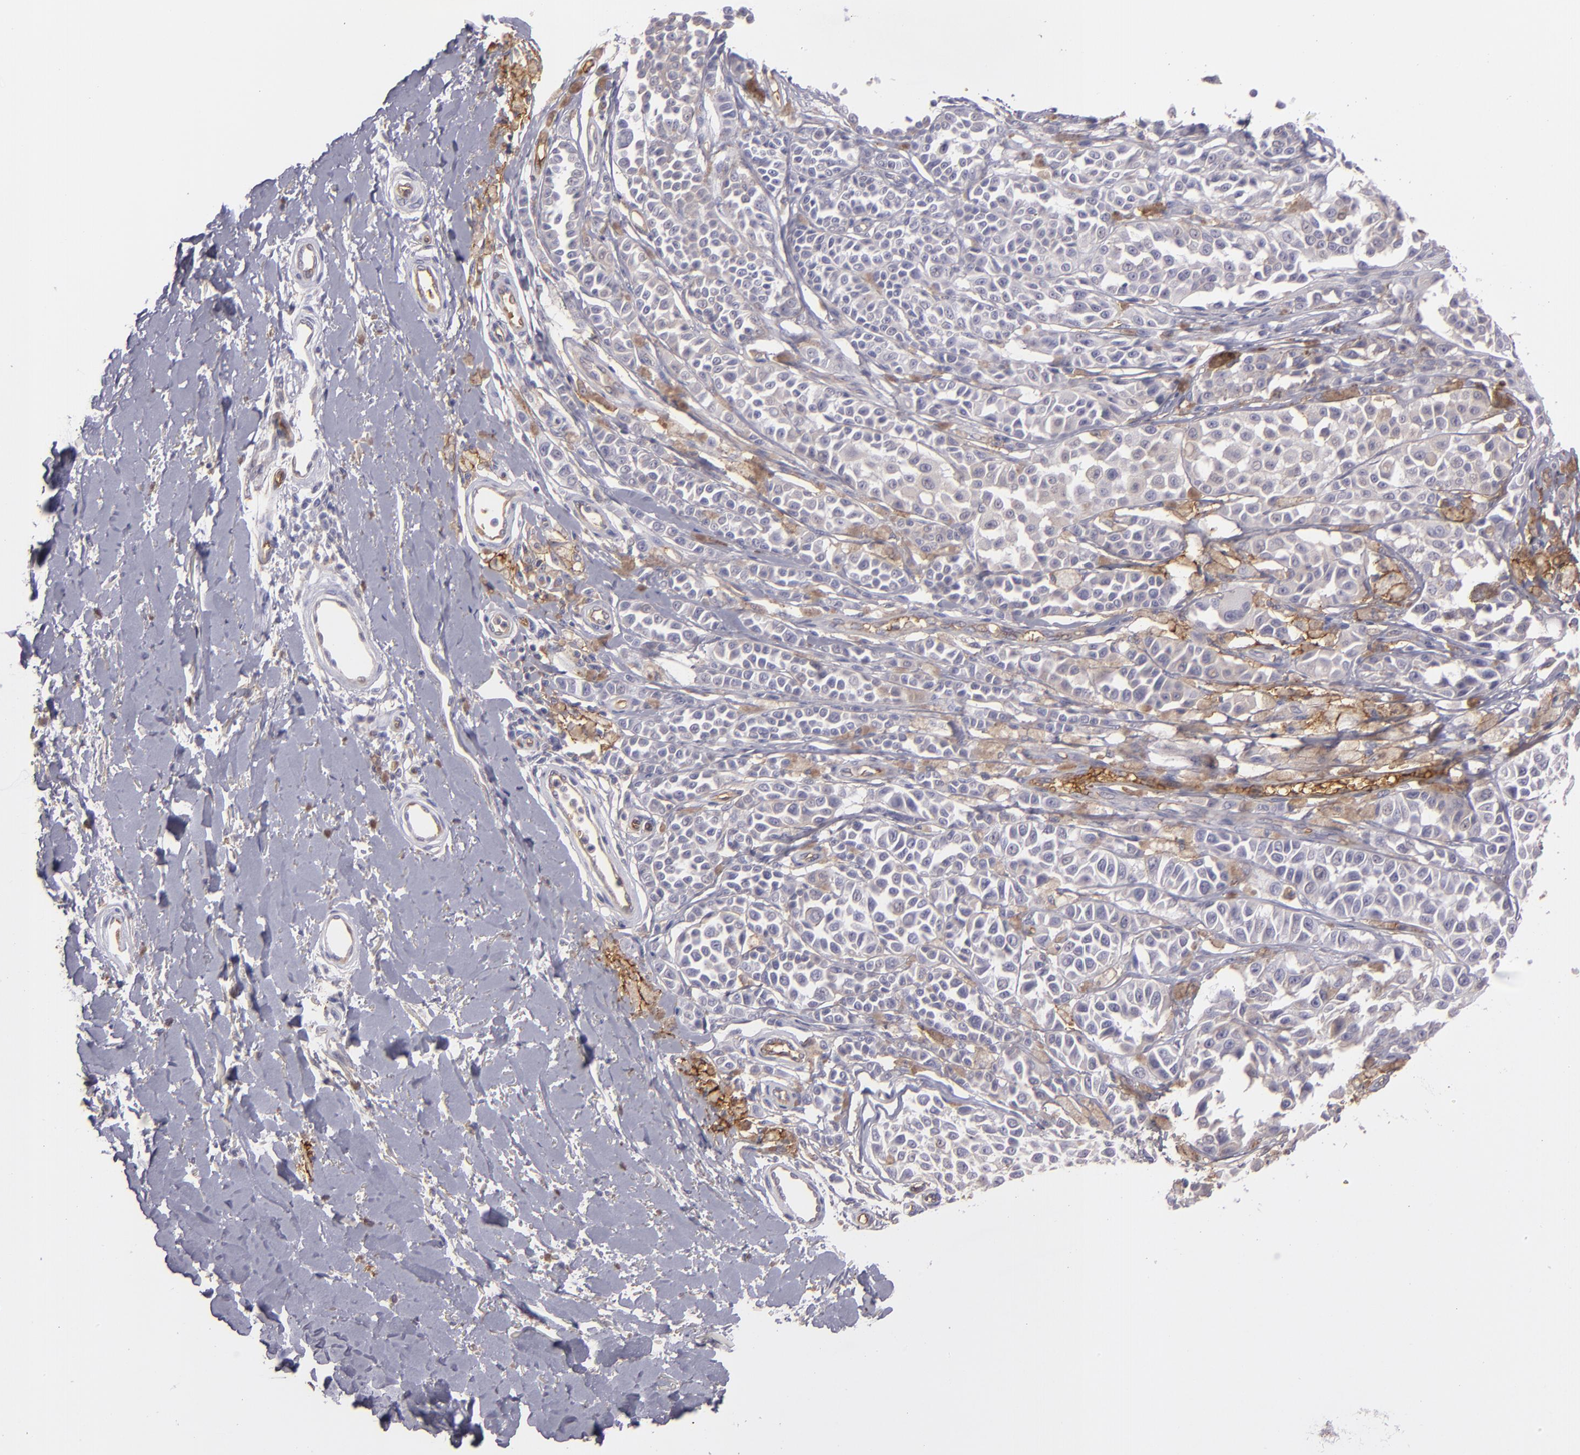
{"staining": {"intensity": "weak", "quantity": "<25%", "location": "cytoplasmic/membranous"}, "tissue": "melanoma", "cell_type": "Tumor cells", "image_type": "cancer", "snomed": [{"axis": "morphology", "description": "Malignant melanoma, NOS"}, {"axis": "topography", "description": "Skin"}], "caption": "Malignant melanoma was stained to show a protein in brown. There is no significant positivity in tumor cells. (DAB IHC visualized using brightfield microscopy, high magnification).", "gene": "ACE", "patient": {"sex": "female", "age": 38}}